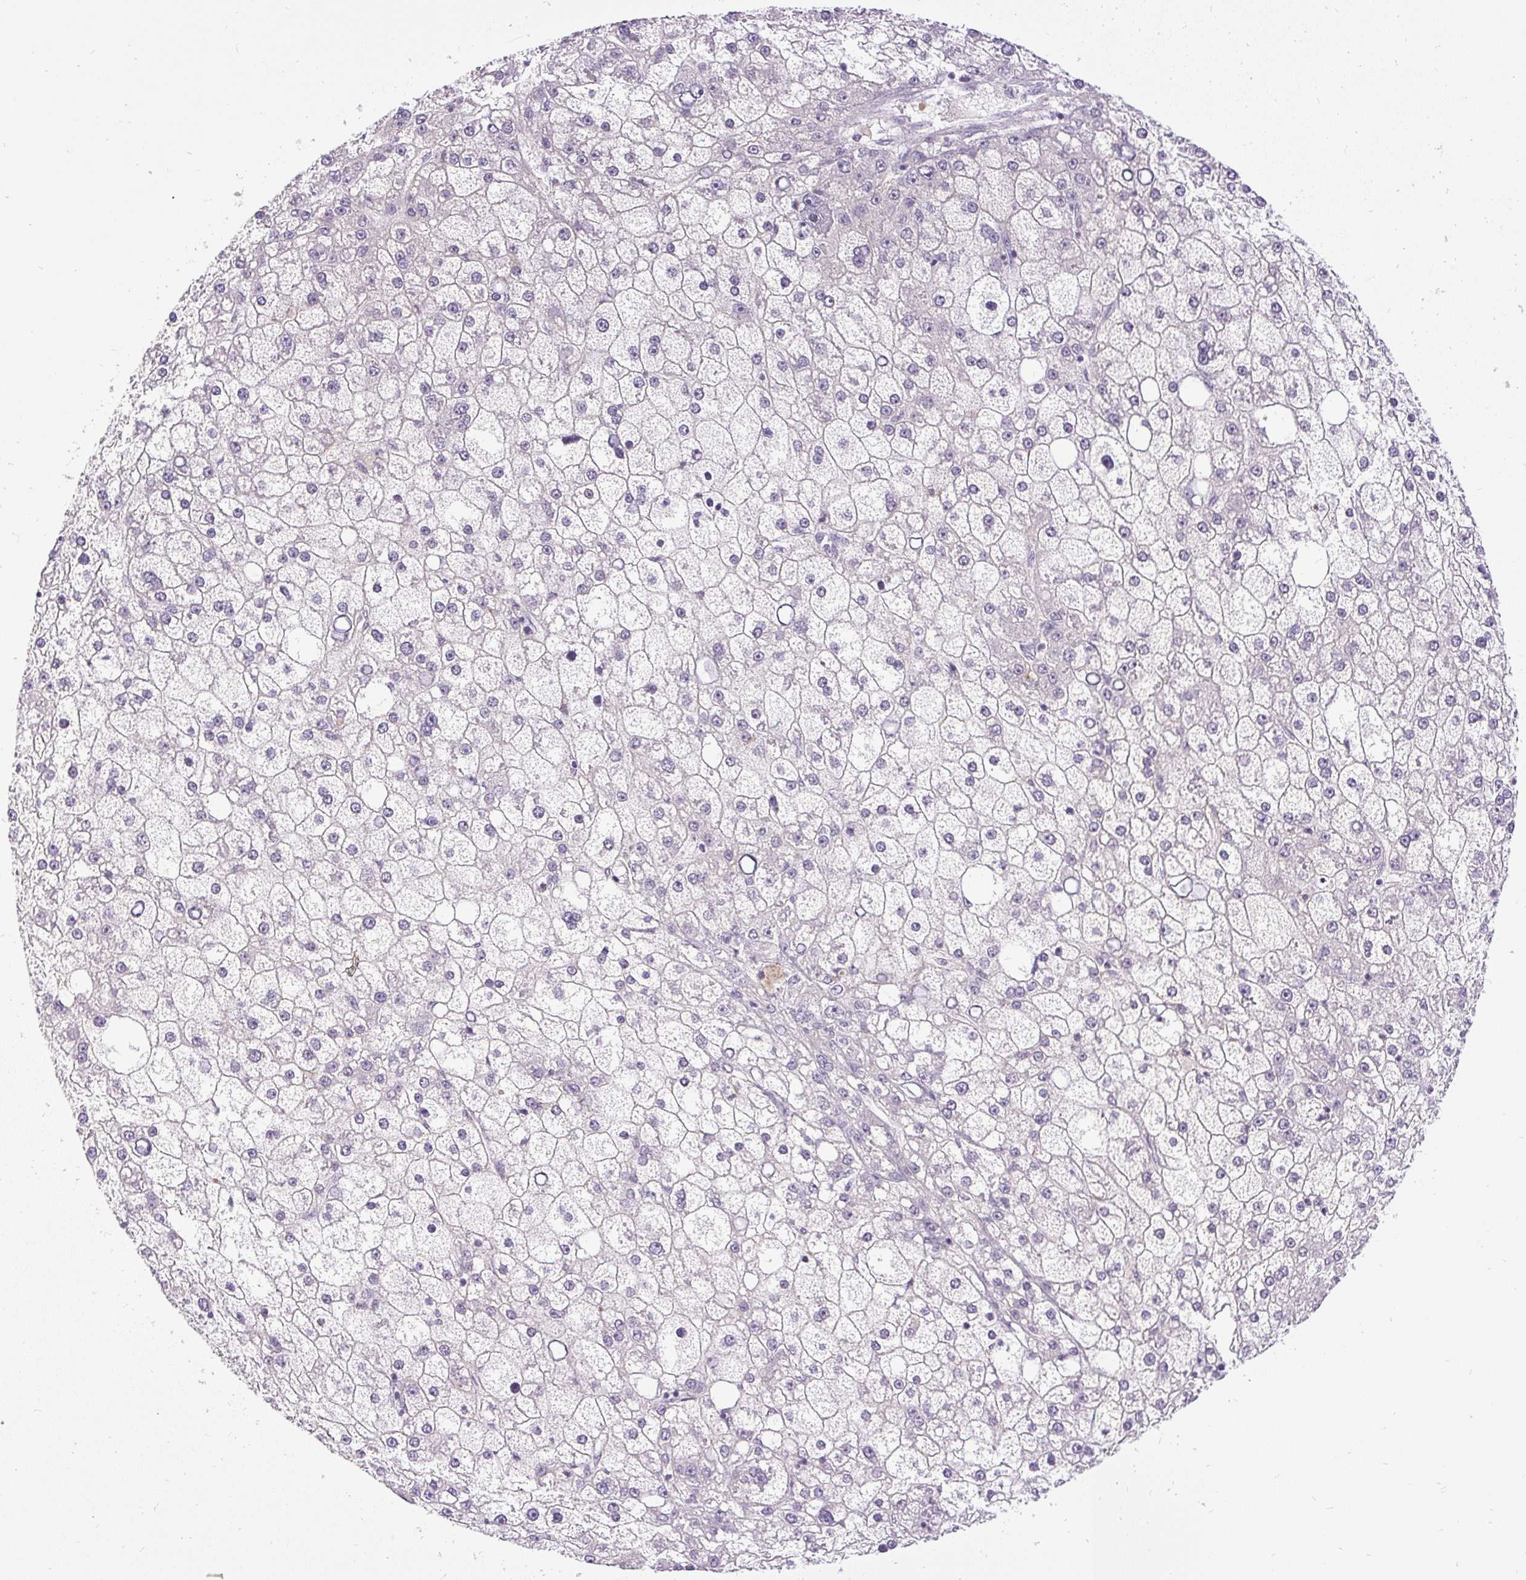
{"staining": {"intensity": "negative", "quantity": "none", "location": "none"}, "tissue": "liver cancer", "cell_type": "Tumor cells", "image_type": "cancer", "snomed": [{"axis": "morphology", "description": "Carcinoma, Hepatocellular, NOS"}, {"axis": "topography", "description": "Liver"}], "caption": "Liver cancer (hepatocellular carcinoma) was stained to show a protein in brown. There is no significant expression in tumor cells.", "gene": "FAM117B", "patient": {"sex": "male", "age": 67}}